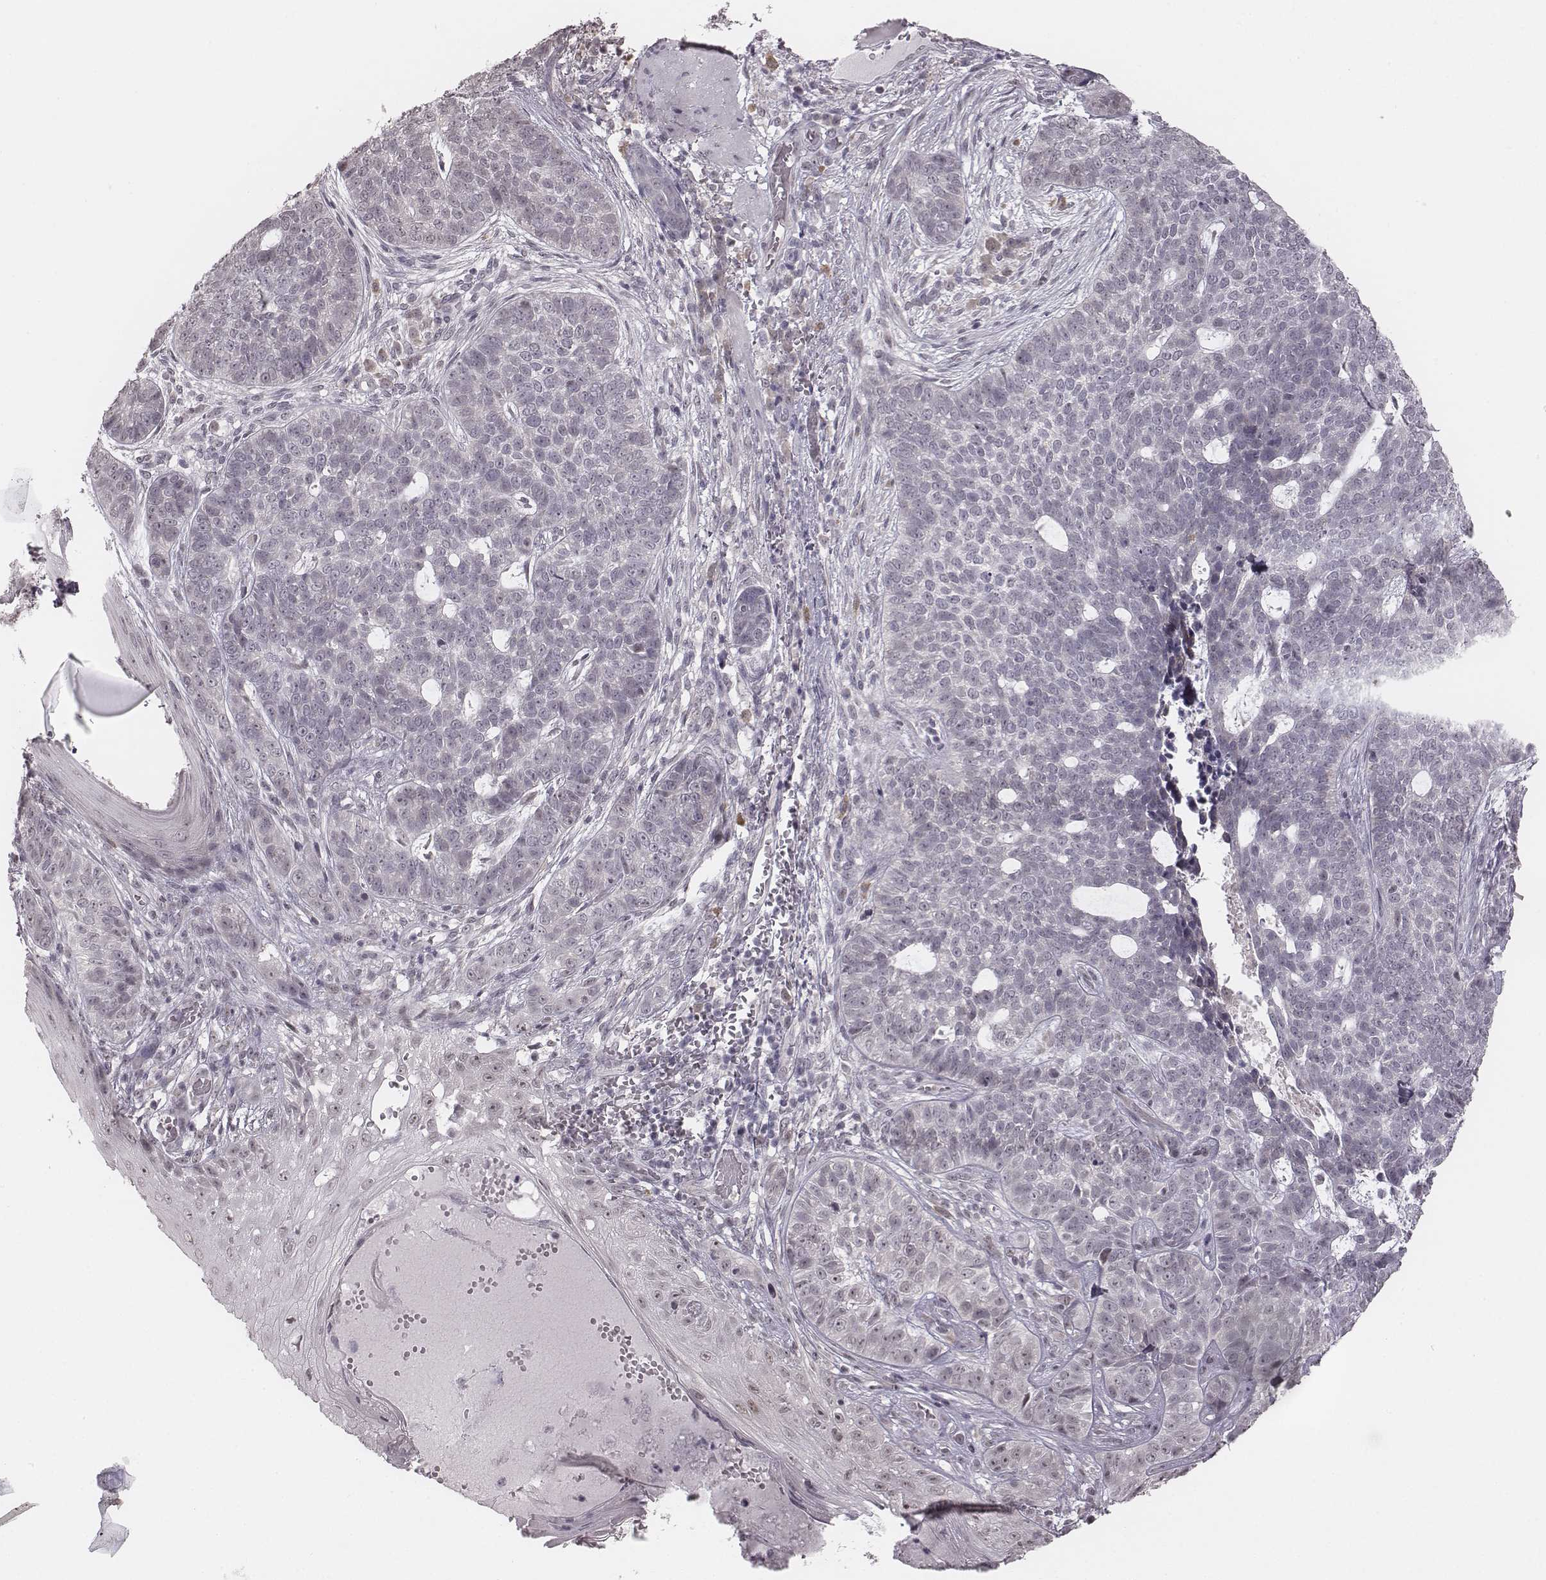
{"staining": {"intensity": "negative", "quantity": "none", "location": "none"}, "tissue": "skin cancer", "cell_type": "Tumor cells", "image_type": "cancer", "snomed": [{"axis": "morphology", "description": "Basal cell carcinoma"}, {"axis": "topography", "description": "Skin"}], "caption": "This is an immunohistochemistry (IHC) photomicrograph of basal cell carcinoma (skin). There is no positivity in tumor cells.", "gene": "RPGRIP1", "patient": {"sex": "female", "age": 69}}